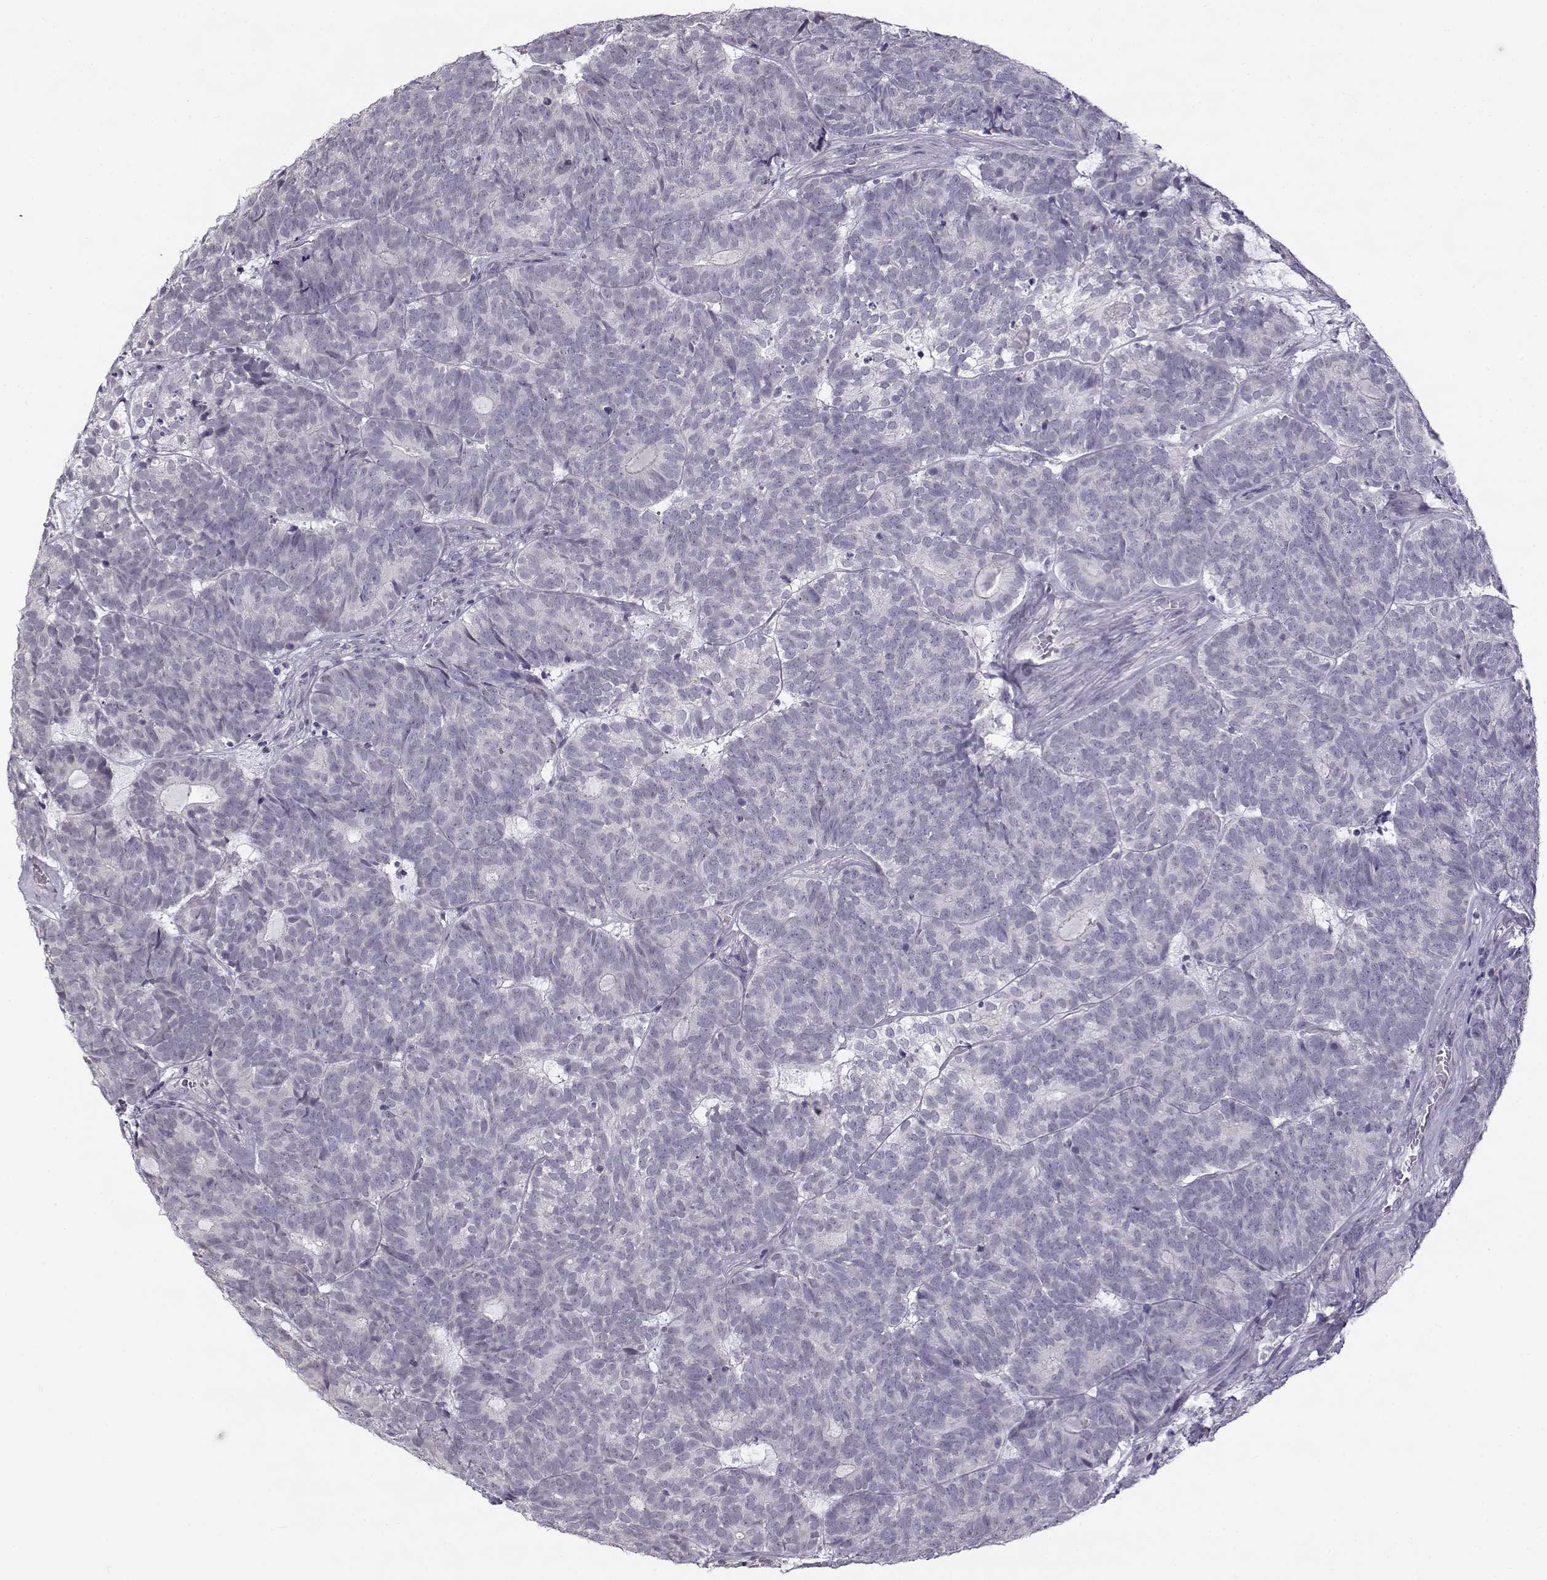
{"staining": {"intensity": "negative", "quantity": "none", "location": "none"}, "tissue": "head and neck cancer", "cell_type": "Tumor cells", "image_type": "cancer", "snomed": [{"axis": "morphology", "description": "Adenocarcinoma, NOS"}, {"axis": "topography", "description": "Head-Neck"}], "caption": "This is a image of immunohistochemistry staining of head and neck cancer, which shows no staining in tumor cells.", "gene": "TEX55", "patient": {"sex": "female", "age": 81}}